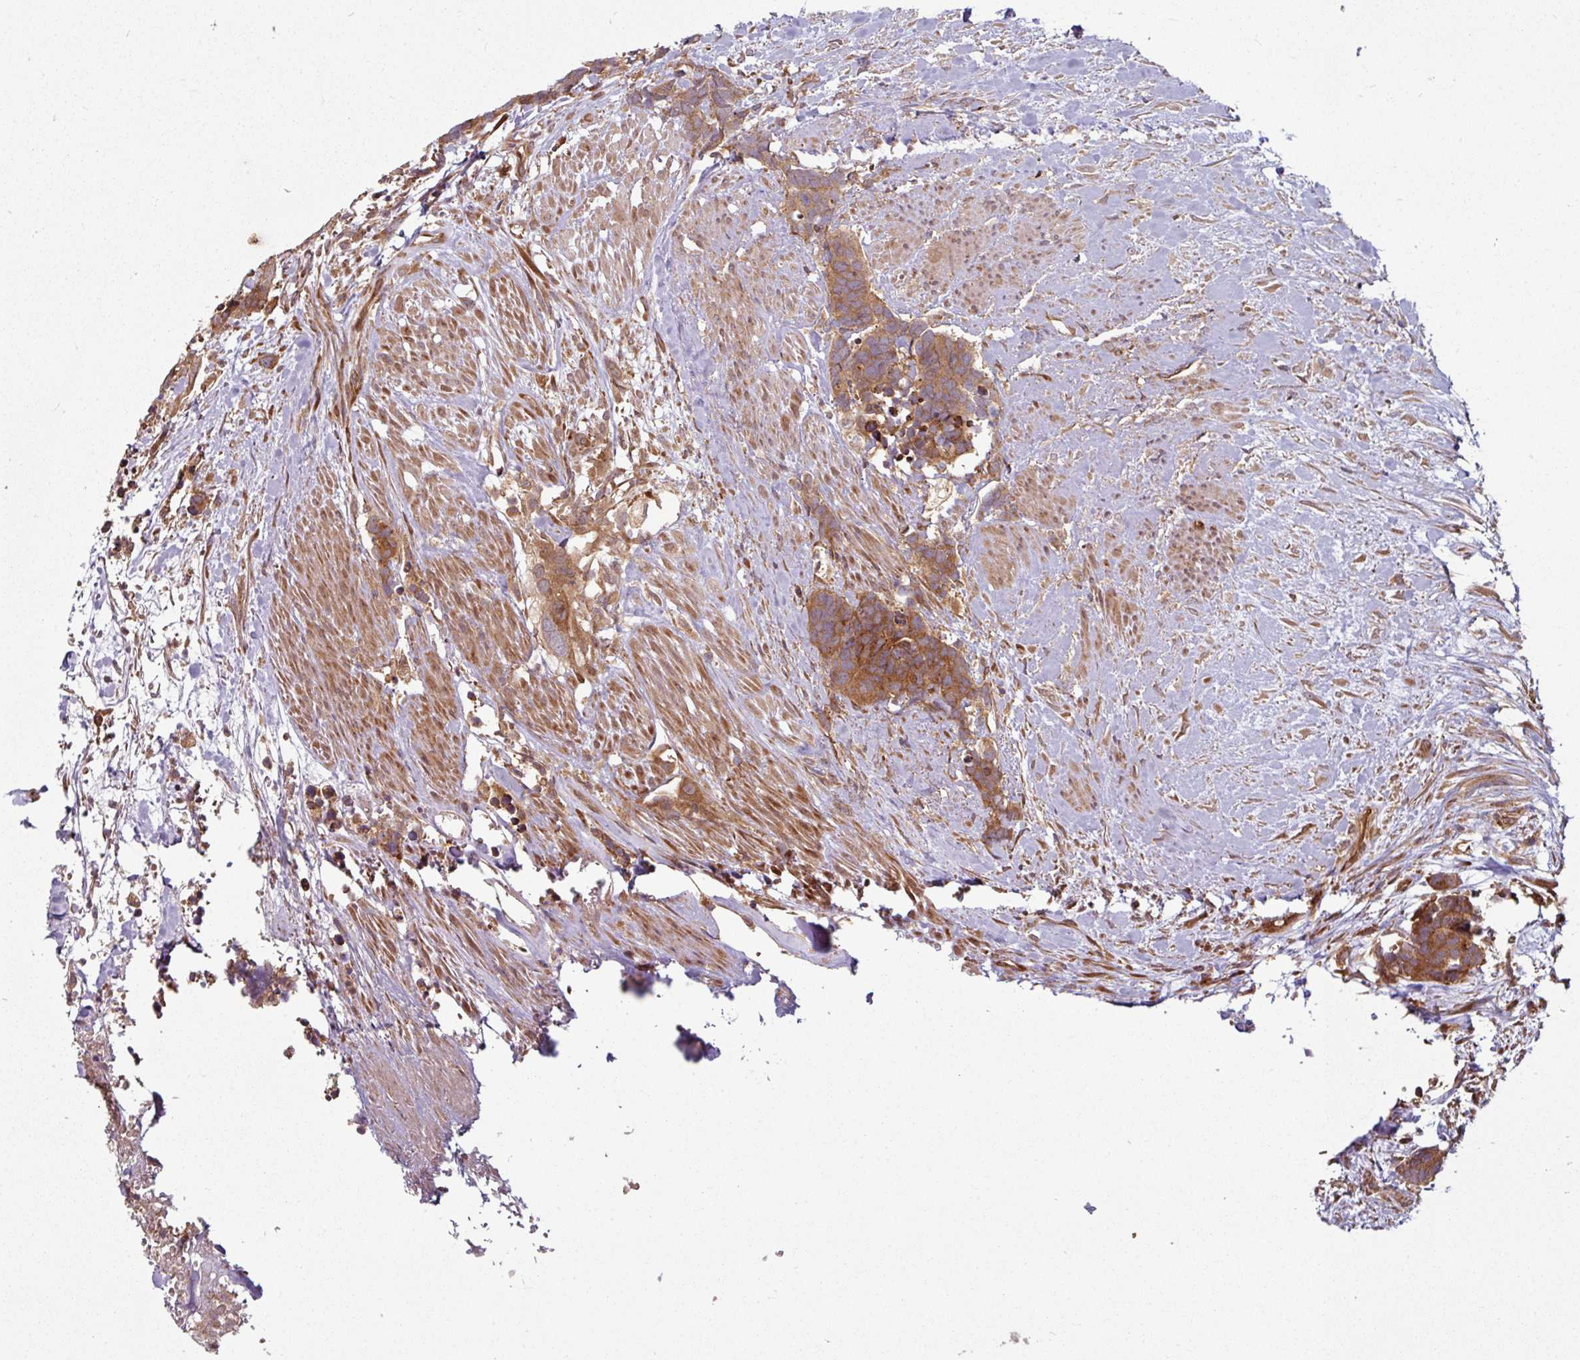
{"staining": {"intensity": "moderate", "quantity": ">75%", "location": "cytoplasmic/membranous"}, "tissue": "carcinoid", "cell_type": "Tumor cells", "image_type": "cancer", "snomed": [{"axis": "morphology", "description": "Carcinoma, NOS"}, {"axis": "morphology", "description": "Carcinoid, malignant, NOS"}, {"axis": "topography", "description": "Prostate"}], "caption": "A photomicrograph of human carcinoid stained for a protein shows moderate cytoplasmic/membranous brown staining in tumor cells.", "gene": "RAB5A", "patient": {"sex": "male", "age": 57}}